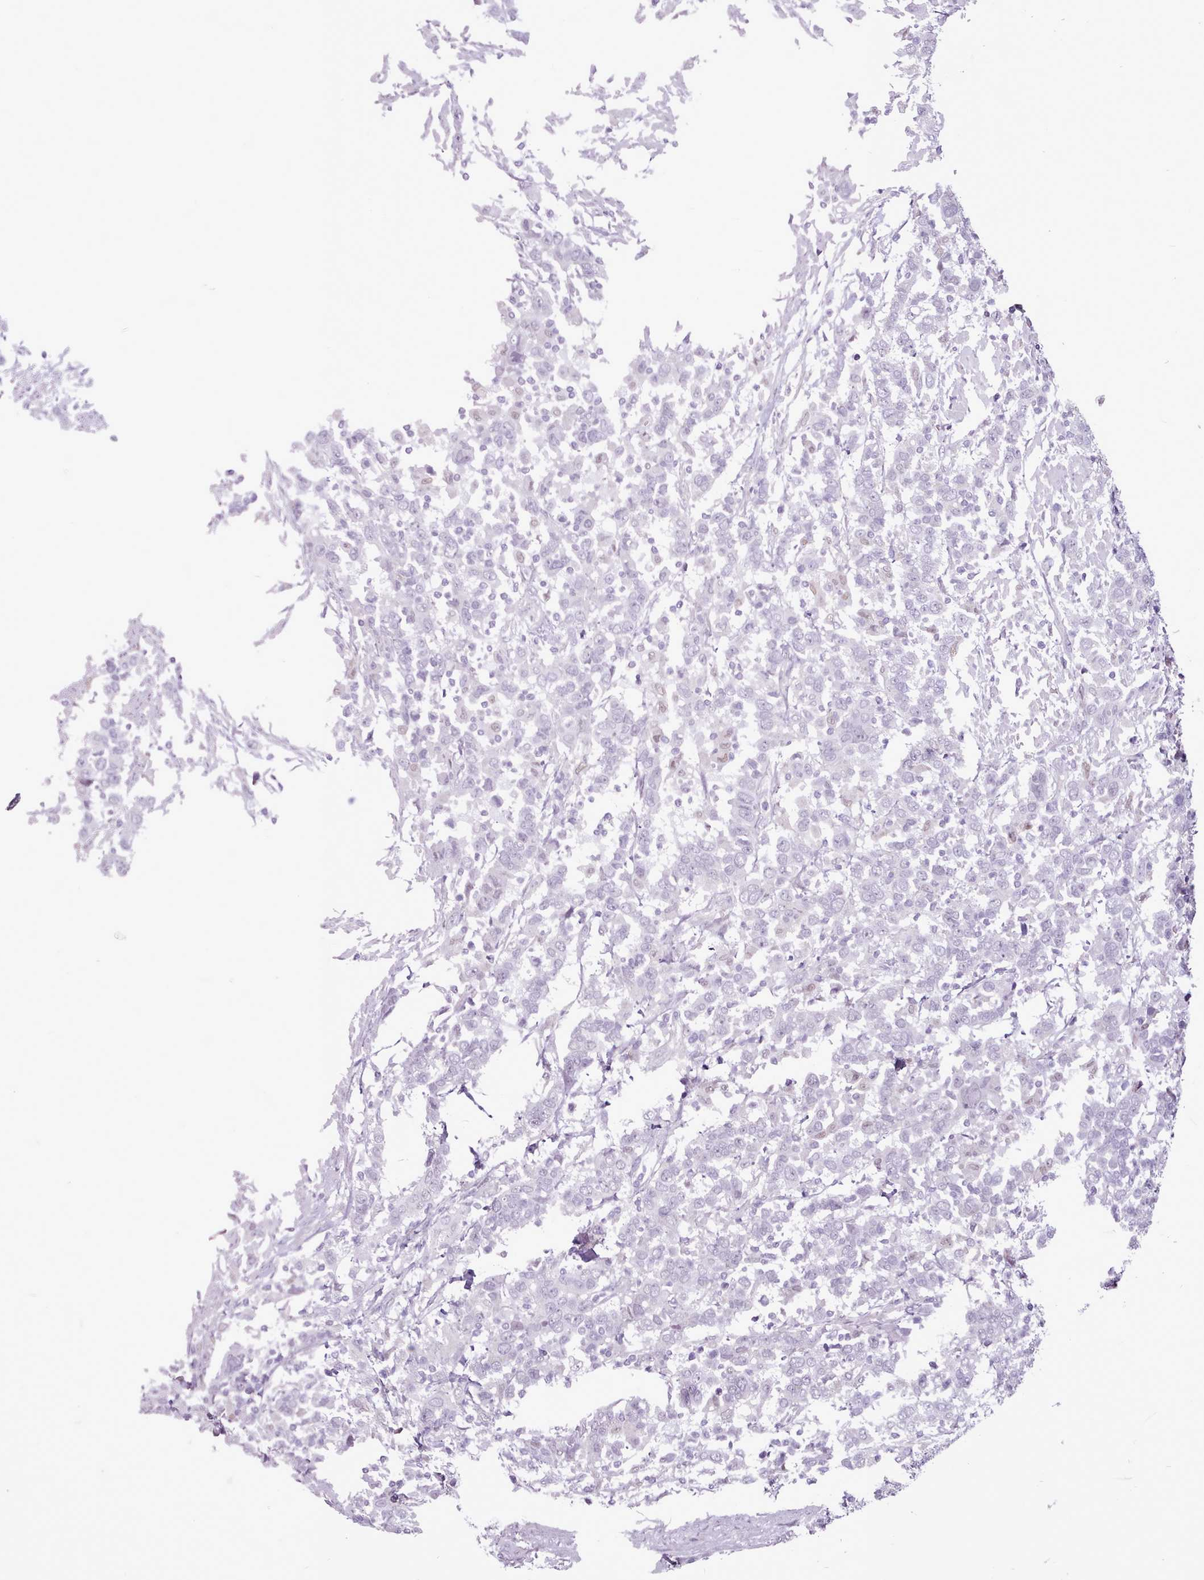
{"staining": {"intensity": "negative", "quantity": "none", "location": "none"}, "tissue": "urothelial cancer", "cell_type": "Tumor cells", "image_type": "cancer", "snomed": [{"axis": "morphology", "description": "Urothelial carcinoma, High grade"}, {"axis": "topography", "description": "Urinary bladder"}], "caption": "High power microscopy histopathology image of an IHC micrograph of urothelial carcinoma (high-grade), revealing no significant positivity in tumor cells. Brightfield microscopy of immunohistochemistry stained with DAB (3,3'-diaminobenzidine) (brown) and hematoxylin (blue), captured at high magnification.", "gene": "SLURP1", "patient": {"sex": "male", "age": 61}}